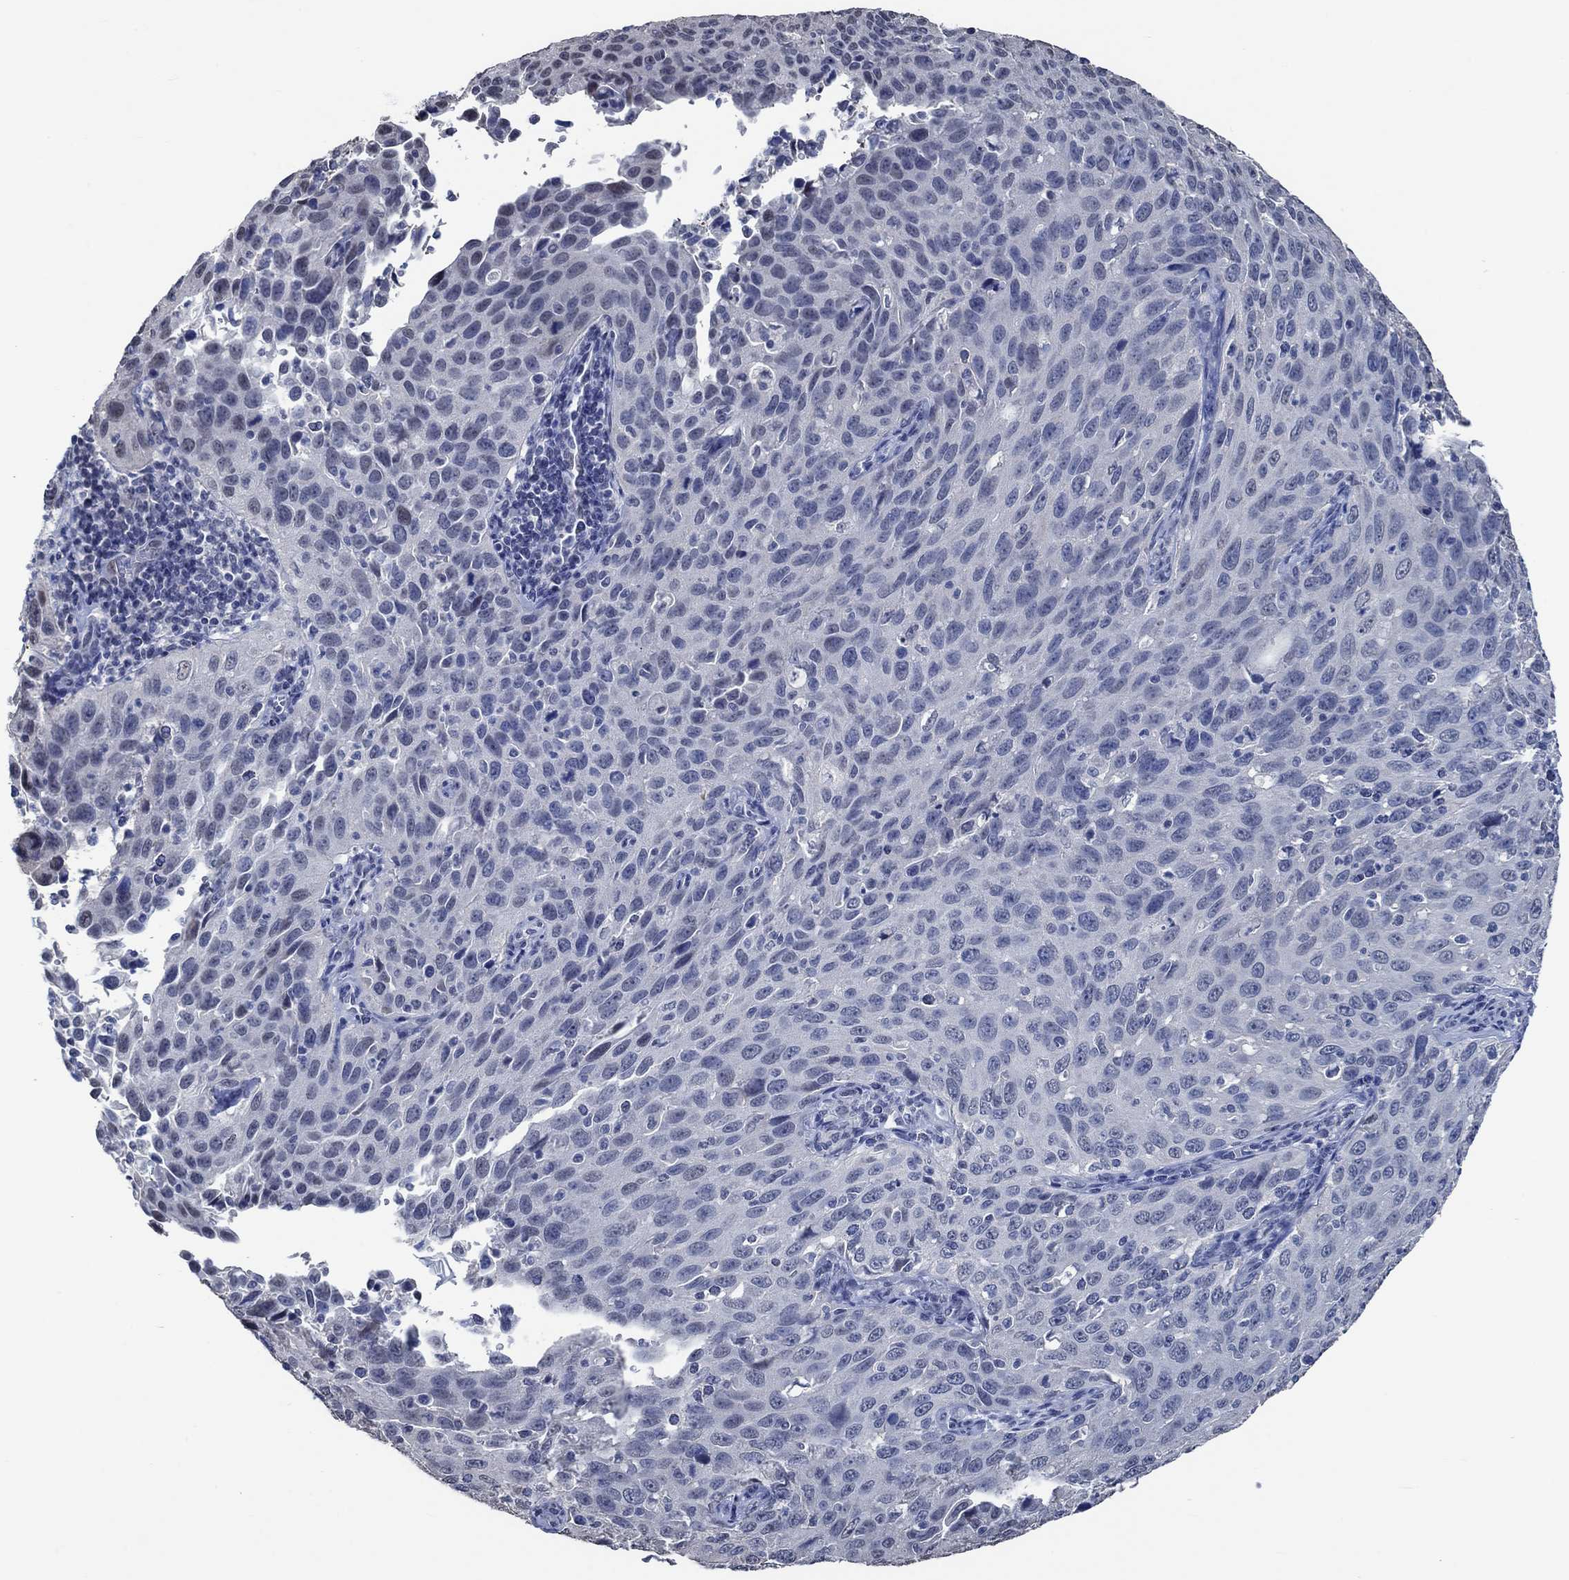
{"staining": {"intensity": "negative", "quantity": "none", "location": "none"}, "tissue": "cervical cancer", "cell_type": "Tumor cells", "image_type": "cancer", "snomed": [{"axis": "morphology", "description": "Squamous cell carcinoma, NOS"}, {"axis": "topography", "description": "Cervix"}], "caption": "There is no significant expression in tumor cells of cervical cancer (squamous cell carcinoma).", "gene": "OBSCN", "patient": {"sex": "female", "age": 26}}